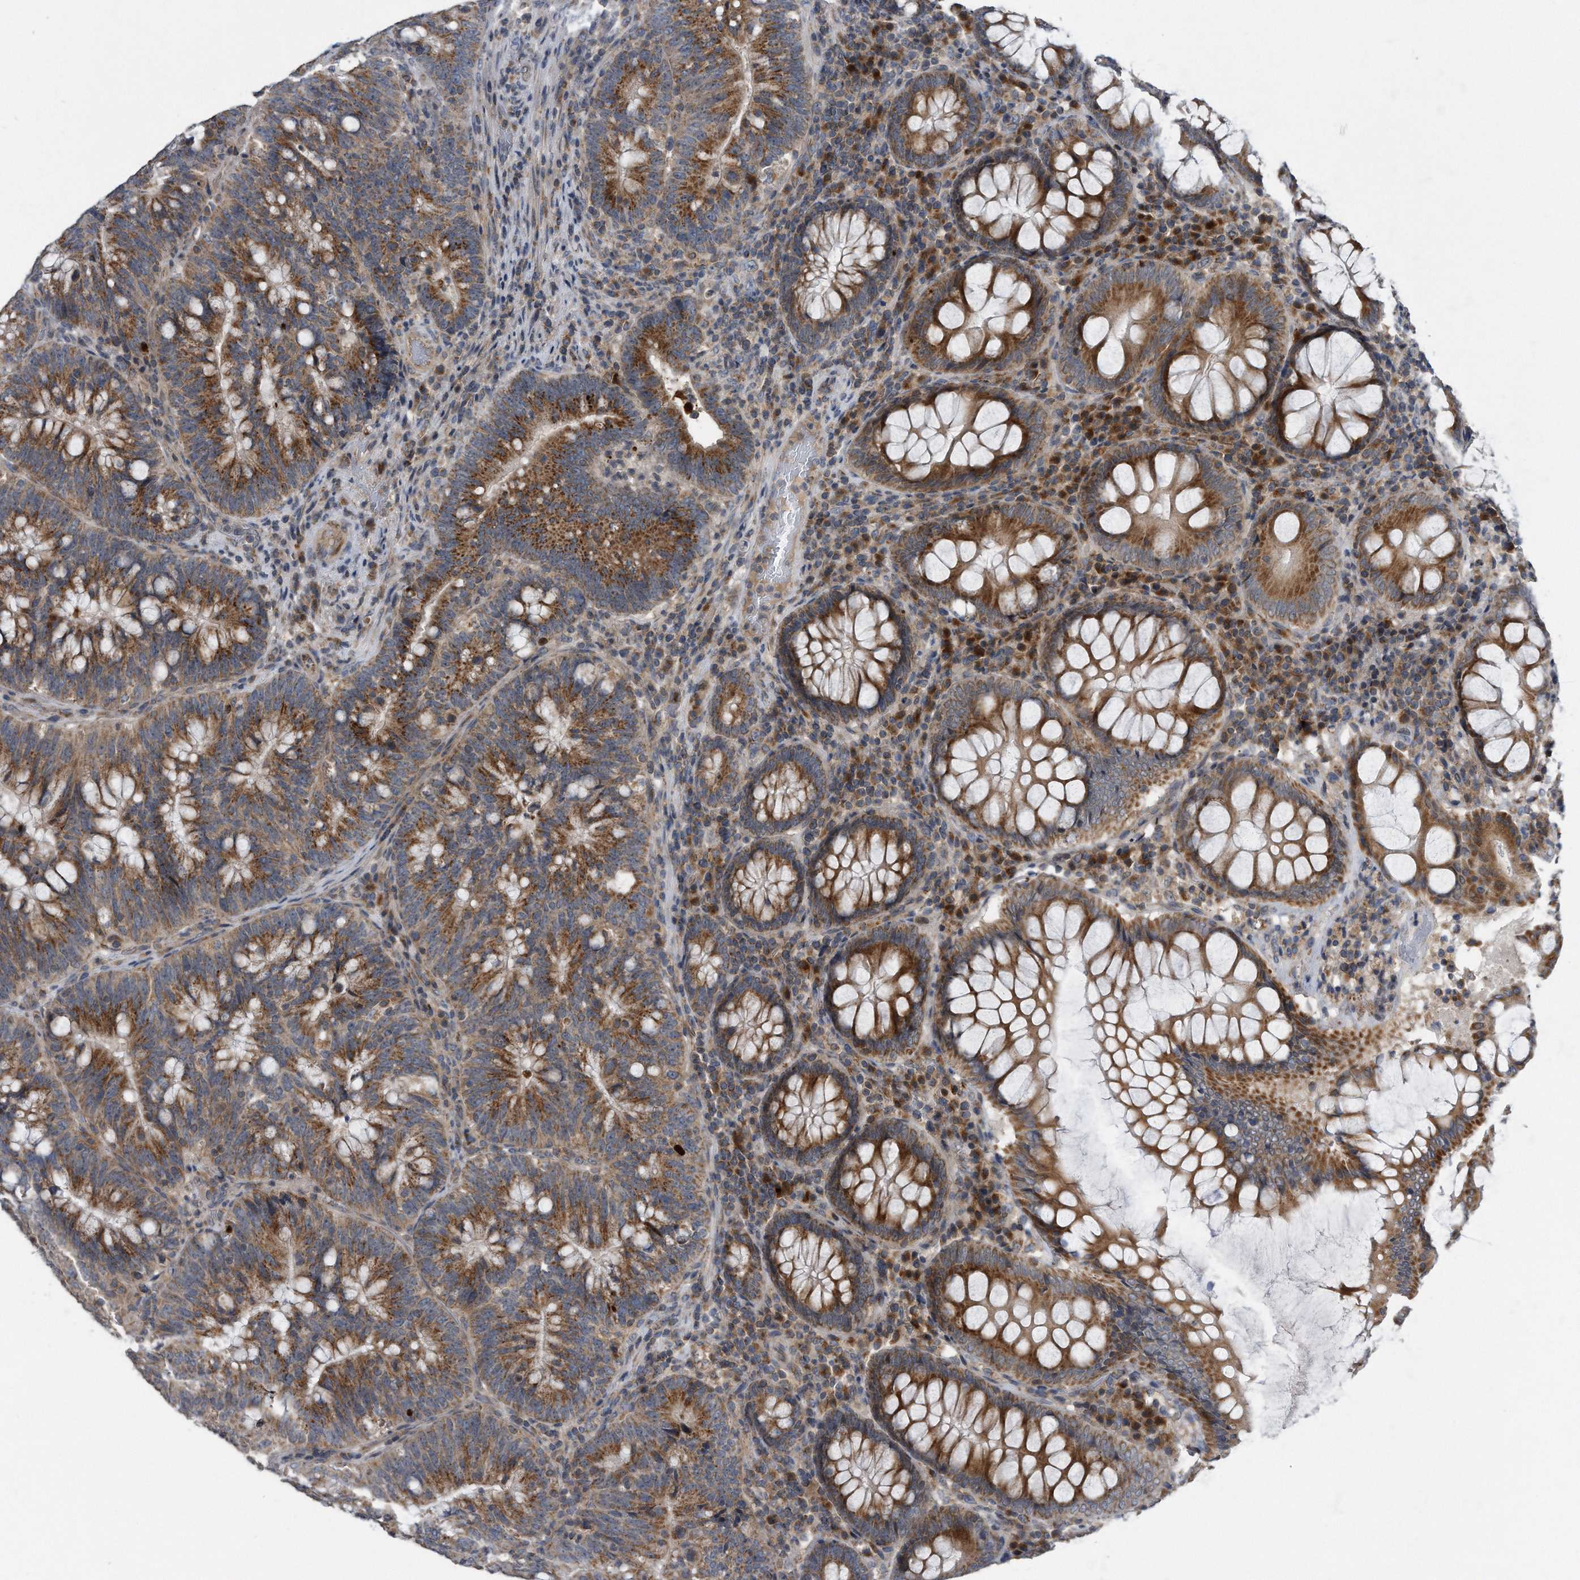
{"staining": {"intensity": "moderate", "quantity": ">75%", "location": "cytoplasmic/membranous"}, "tissue": "colorectal cancer", "cell_type": "Tumor cells", "image_type": "cancer", "snomed": [{"axis": "morphology", "description": "Adenocarcinoma, NOS"}, {"axis": "topography", "description": "Colon"}], "caption": "High-magnification brightfield microscopy of colorectal cancer (adenocarcinoma) stained with DAB (brown) and counterstained with hematoxylin (blue). tumor cells exhibit moderate cytoplasmic/membranous expression is appreciated in approximately>75% of cells. Nuclei are stained in blue.", "gene": "LYRM4", "patient": {"sex": "female", "age": 66}}